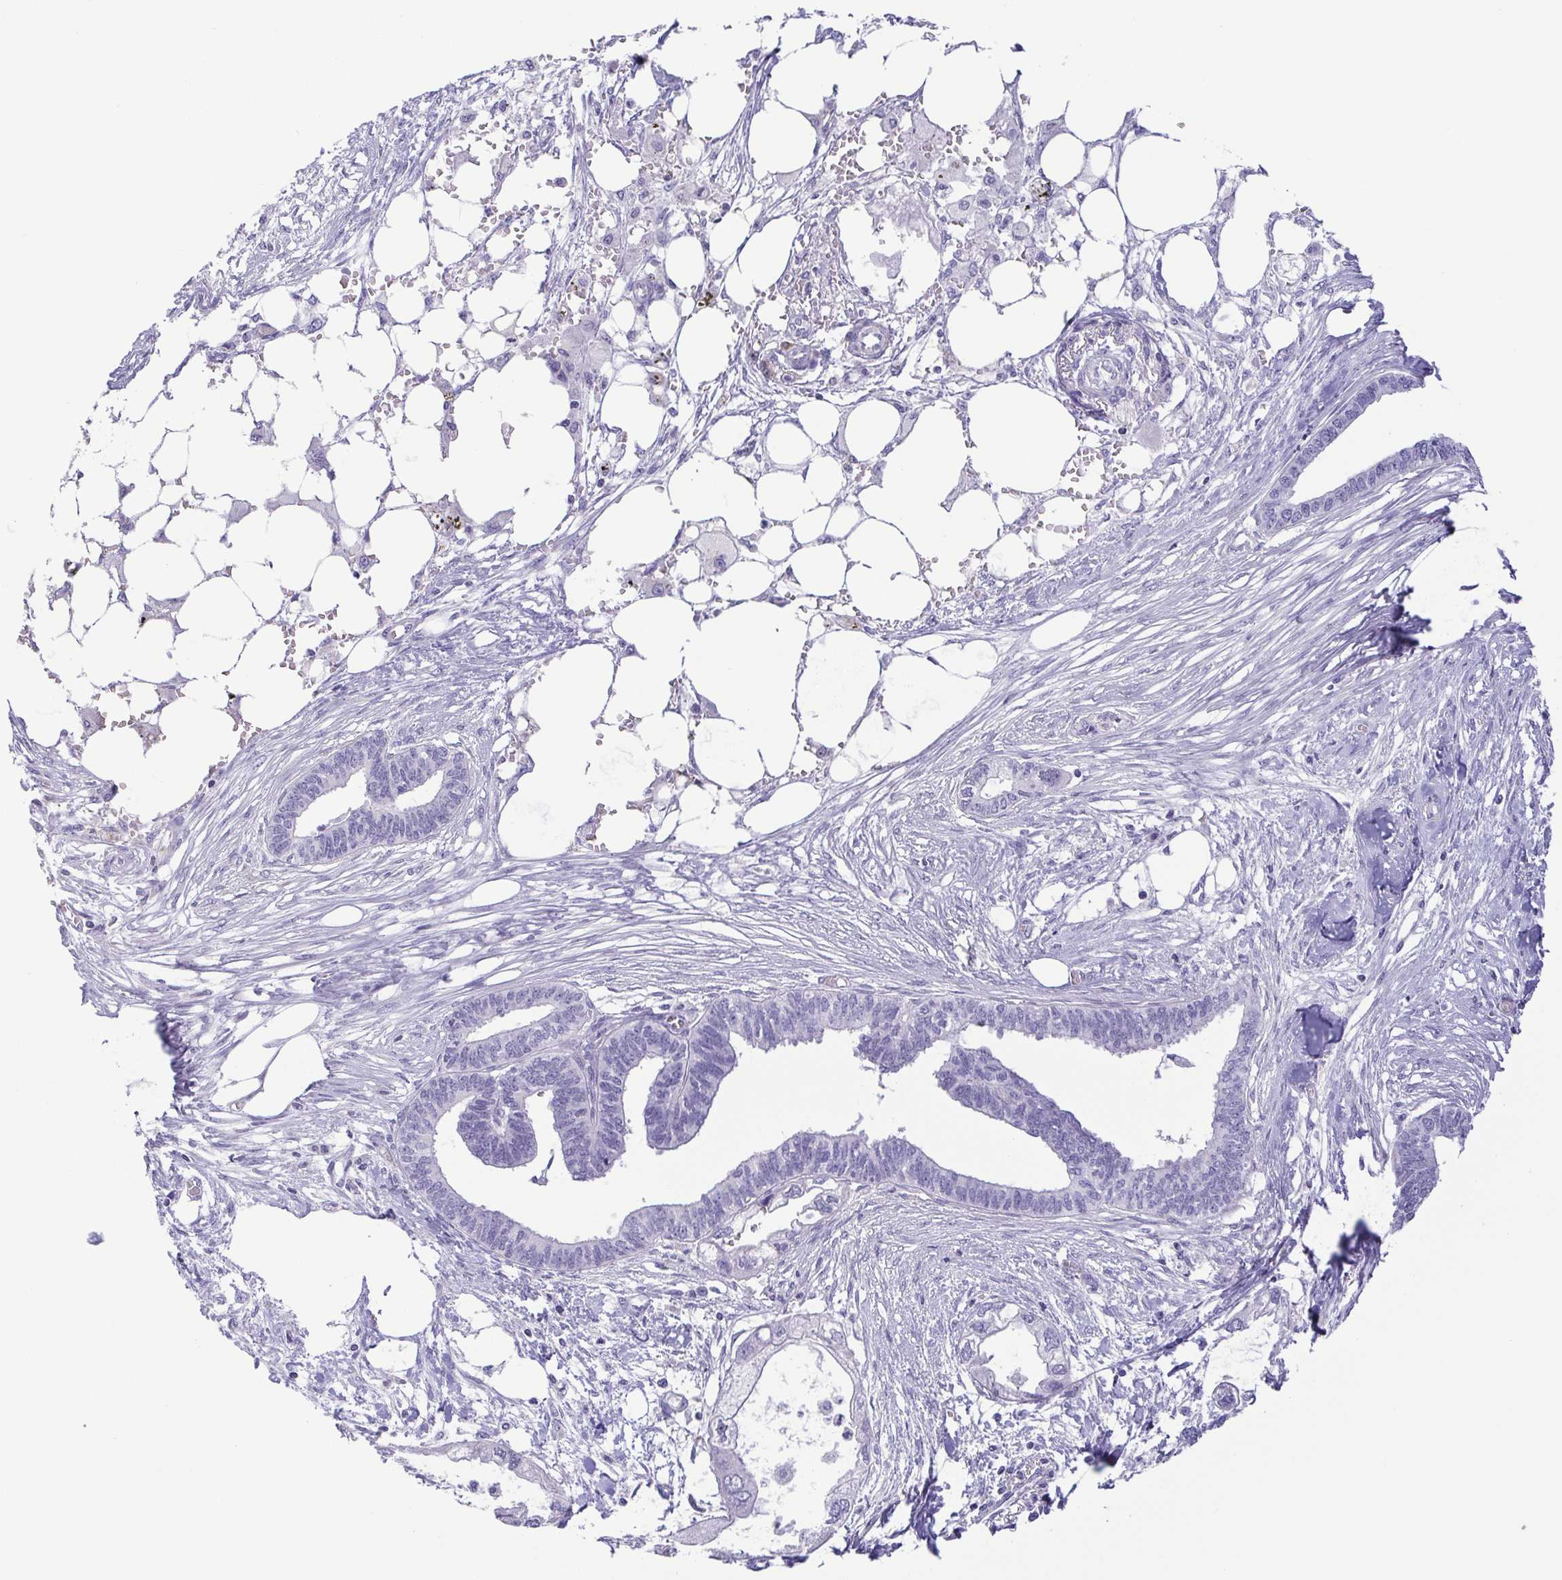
{"staining": {"intensity": "negative", "quantity": "none", "location": "none"}, "tissue": "endometrial cancer", "cell_type": "Tumor cells", "image_type": "cancer", "snomed": [{"axis": "morphology", "description": "Adenocarcinoma, NOS"}, {"axis": "morphology", "description": "Adenocarcinoma, metastatic, NOS"}, {"axis": "topography", "description": "Adipose tissue"}, {"axis": "topography", "description": "Endometrium"}], "caption": "Tumor cells are negative for brown protein staining in adenocarcinoma (endometrial).", "gene": "MYL7", "patient": {"sex": "female", "age": 67}}